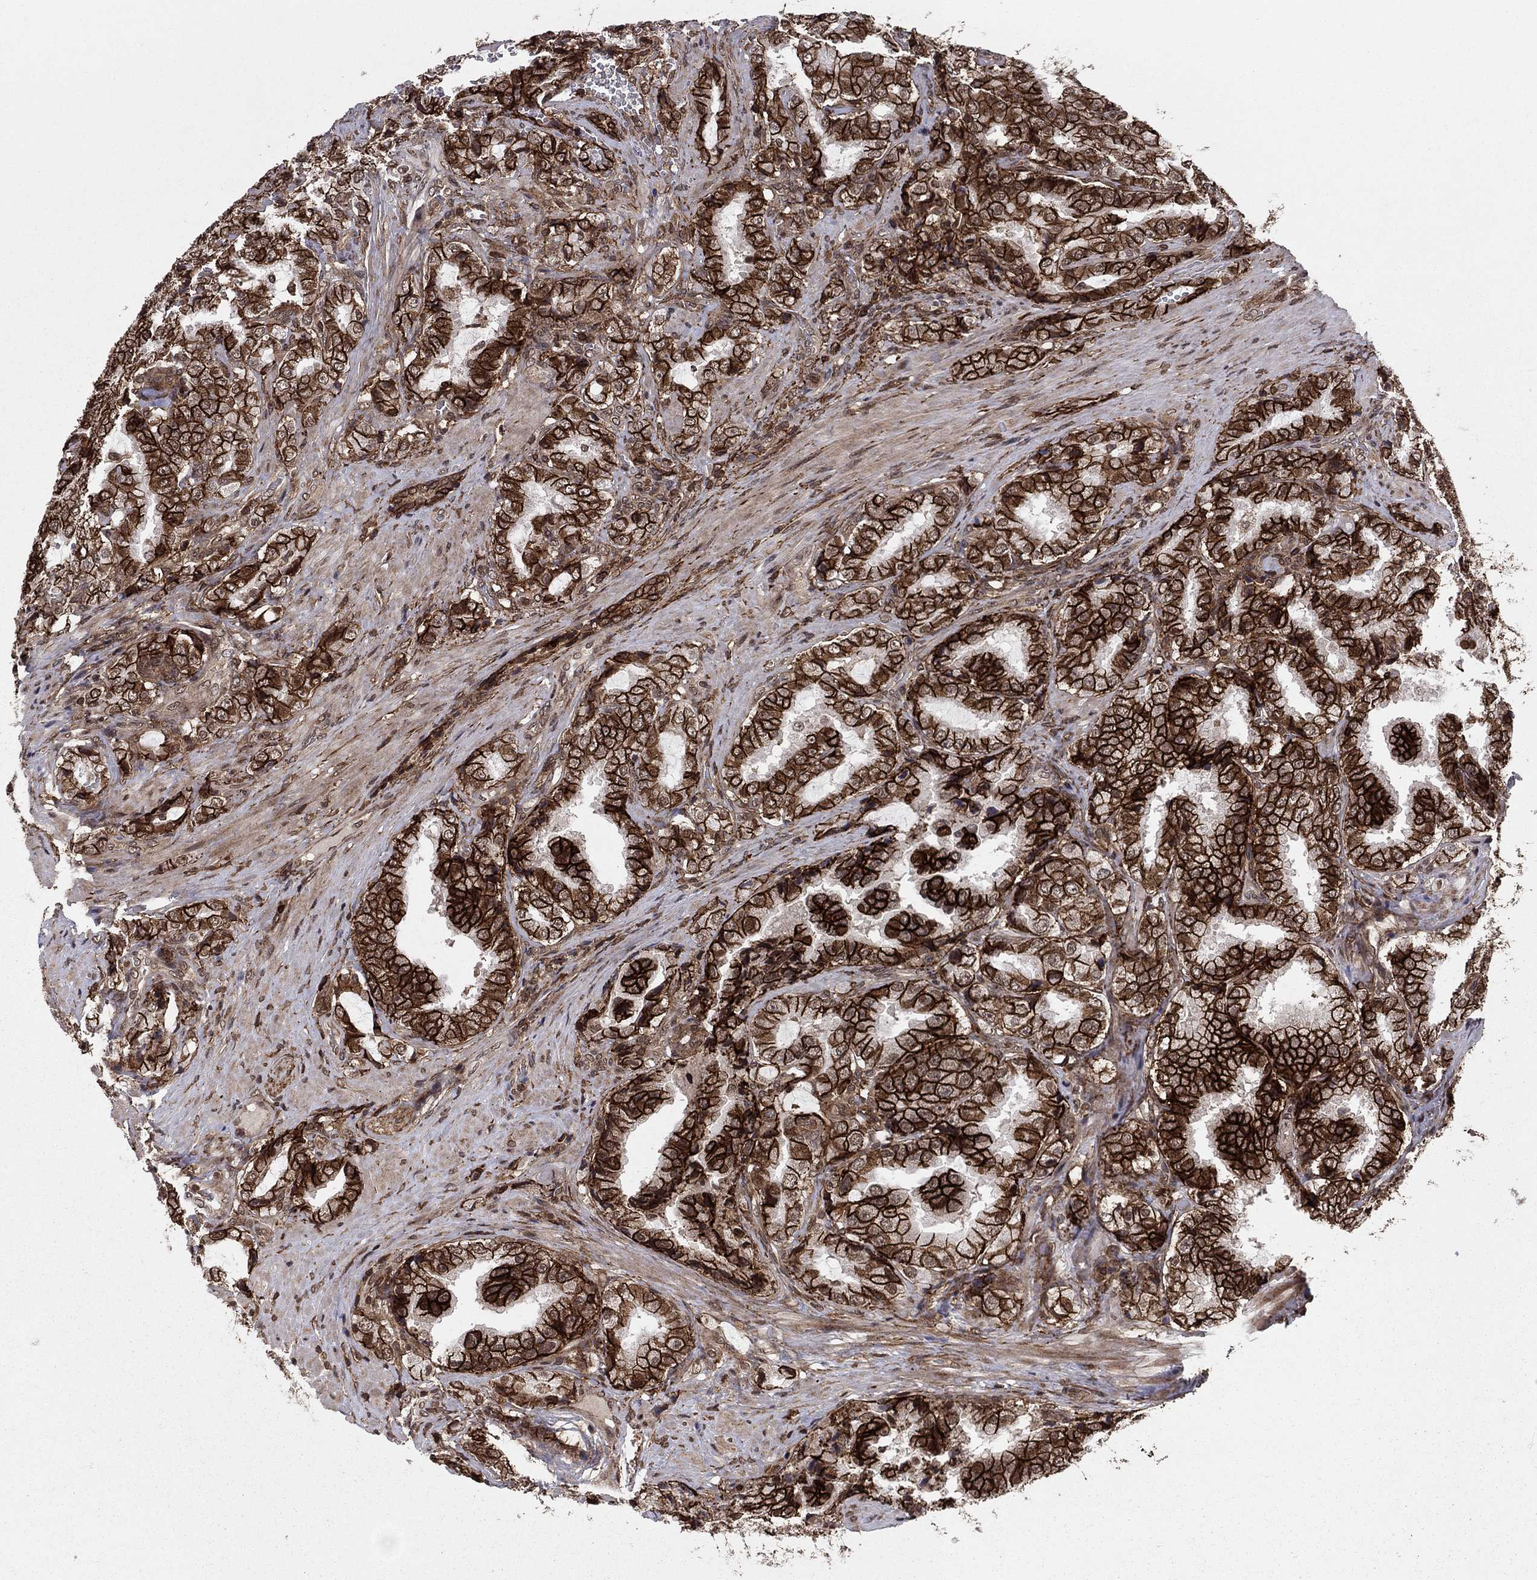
{"staining": {"intensity": "strong", "quantity": ">75%", "location": "cytoplasmic/membranous"}, "tissue": "prostate cancer", "cell_type": "Tumor cells", "image_type": "cancer", "snomed": [{"axis": "morphology", "description": "Adenocarcinoma, NOS"}, {"axis": "topography", "description": "Prostate"}], "caption": "Prostate adenocarcinoma stained for a protein (brown) exhibits strong cytoplasmic/membranous positive expression in approximately >75% of tumor cells.", "gene": "SSX2IP", "patient": {"sex": "male", "age": 65}}